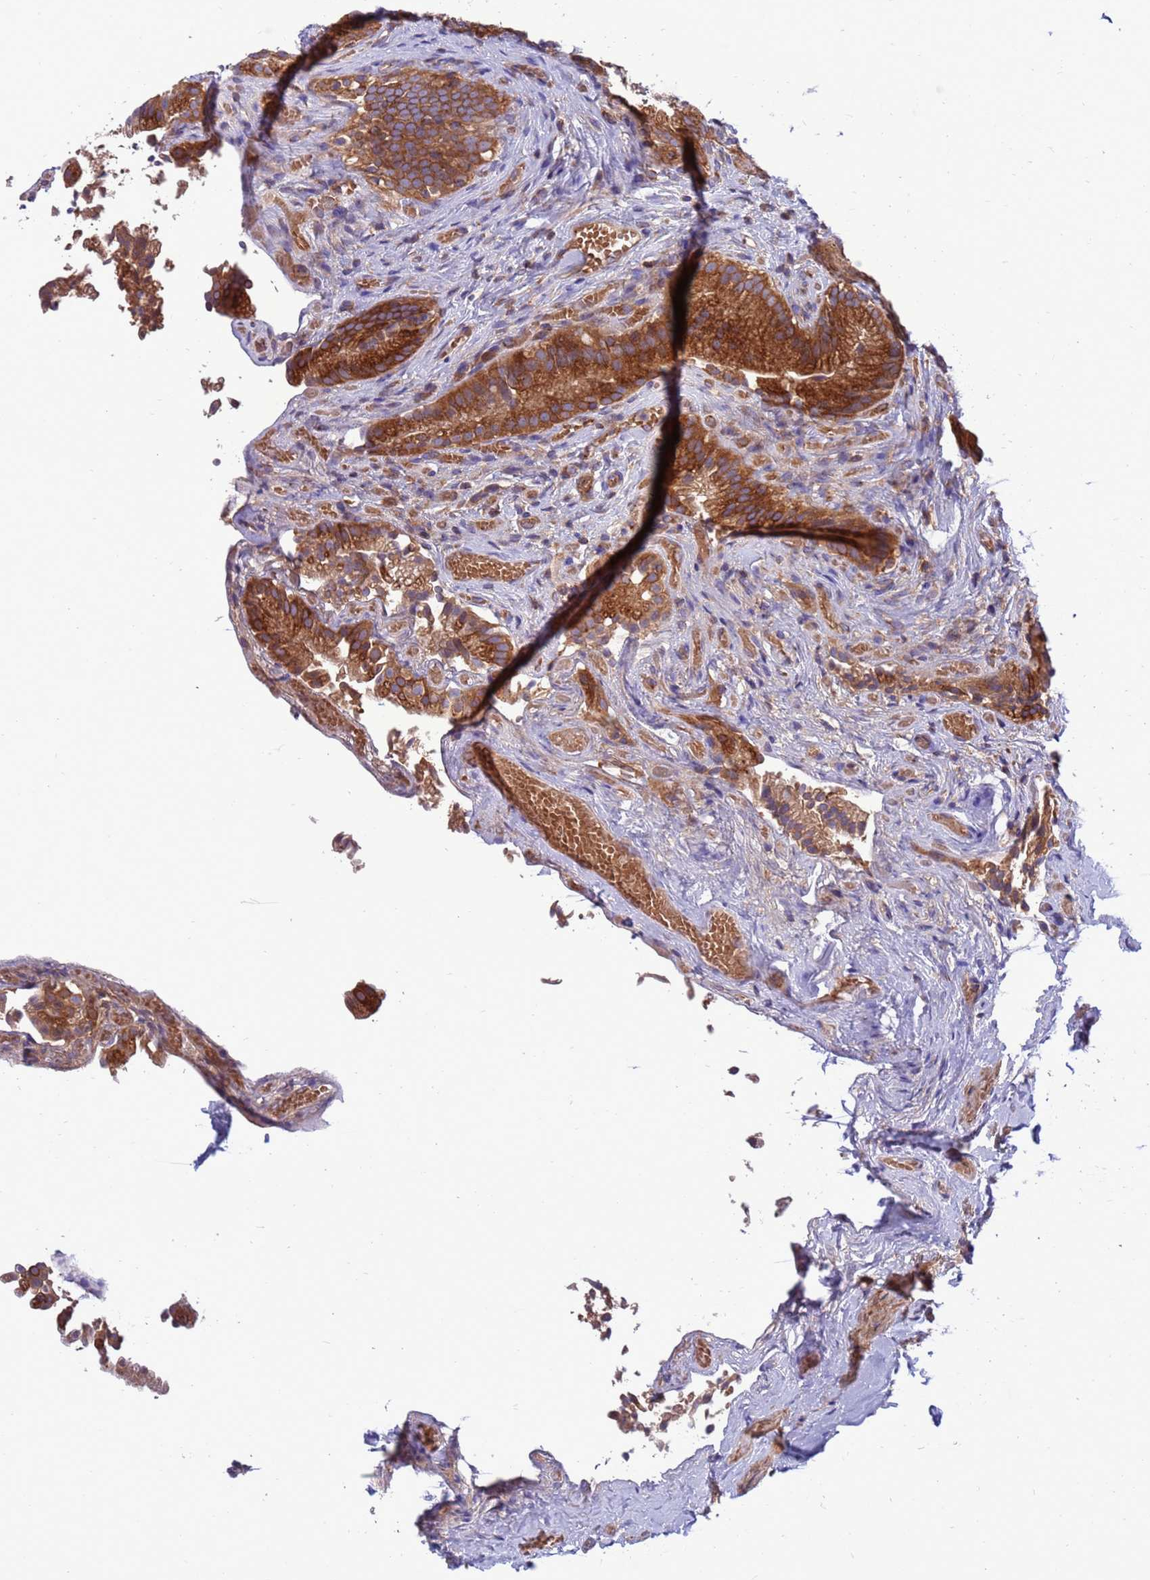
{"staining": {"intensity": "strong", "quantity": ">75%", "location": "cytoplasmic/membranous"}, "tissue": "gallbladder", "cell_type": "Glandular cells", "image_type": "normal", "snomed": [{"axis": "morphology", "description": "Normal tissue, NOS"}, {"axis": "topography", "description": "Gallbladder"}], "caption": "Immunohistochemical staining of normal gallbladder shows >75% levels of strong cytoplasmic/membranous protein staining in approximately >75% of glandular cells. (DAB (3,3'-diaminobenzidine) IHC with brightfield microscopy, high magnification).", "gene": "ZC3HAV1", "patient": {"sex": "female", "age": 47}}